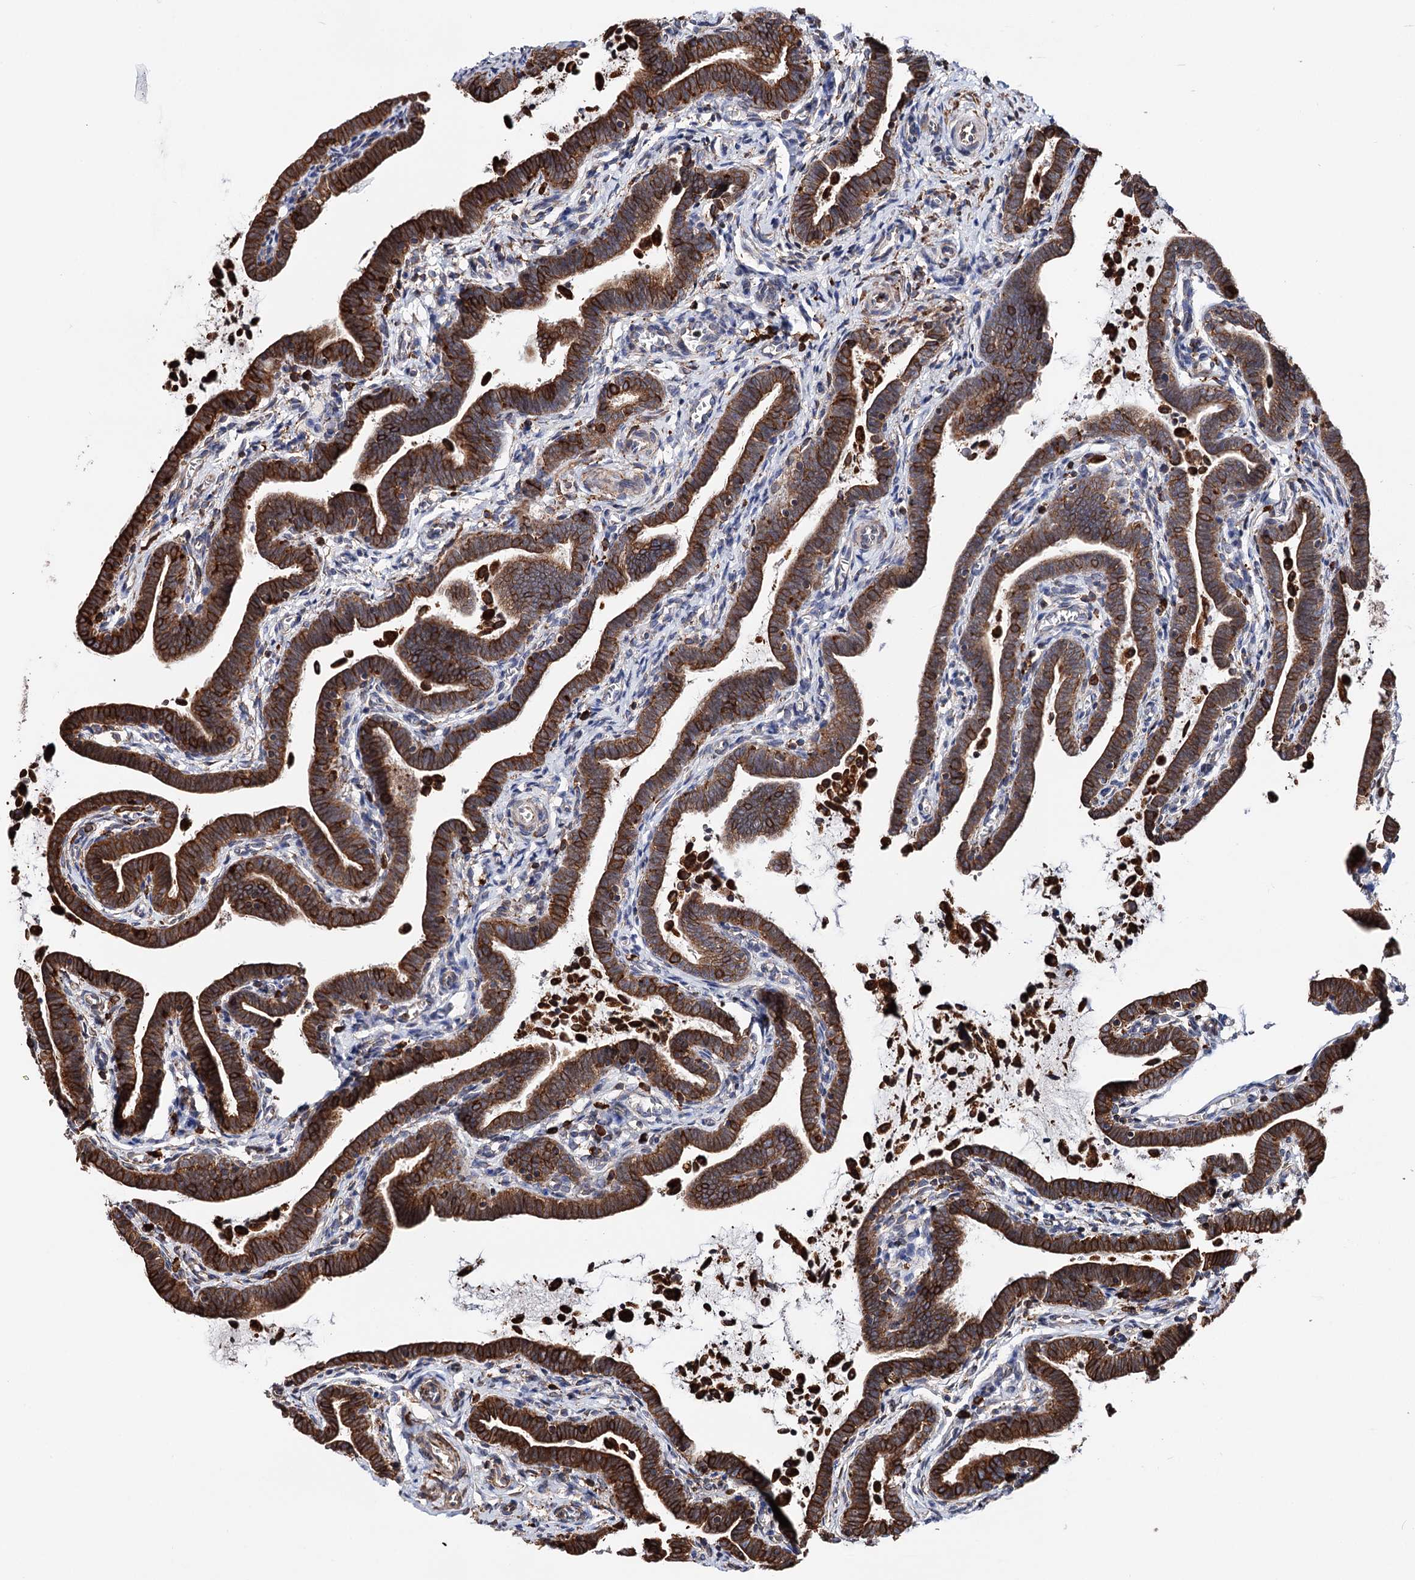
{"staining": {"intensity": "strong", "quantity": ">75%", "location": "cytoplasmic/membranous"}, "tissue": "fallopian tube", "cell_type": "Glandular cells", "image_type": "normal", "snomed": [{"axis": "morphology", "description": "Normal tissue, NOS"}, {"axis": "topography", "description": "Fallopian tube"}], "caption": "Protein analysis of benign fallopian tube reveals strong cytoplasmic/membranous expression in about >75% of glandular cells. (DAB (3,3'-diaminobenzidine) IHC, brown staining for protein, blue staining for nuclei).", "gene": "ERP29", "patient": {"sex": "female", "age": 36}}